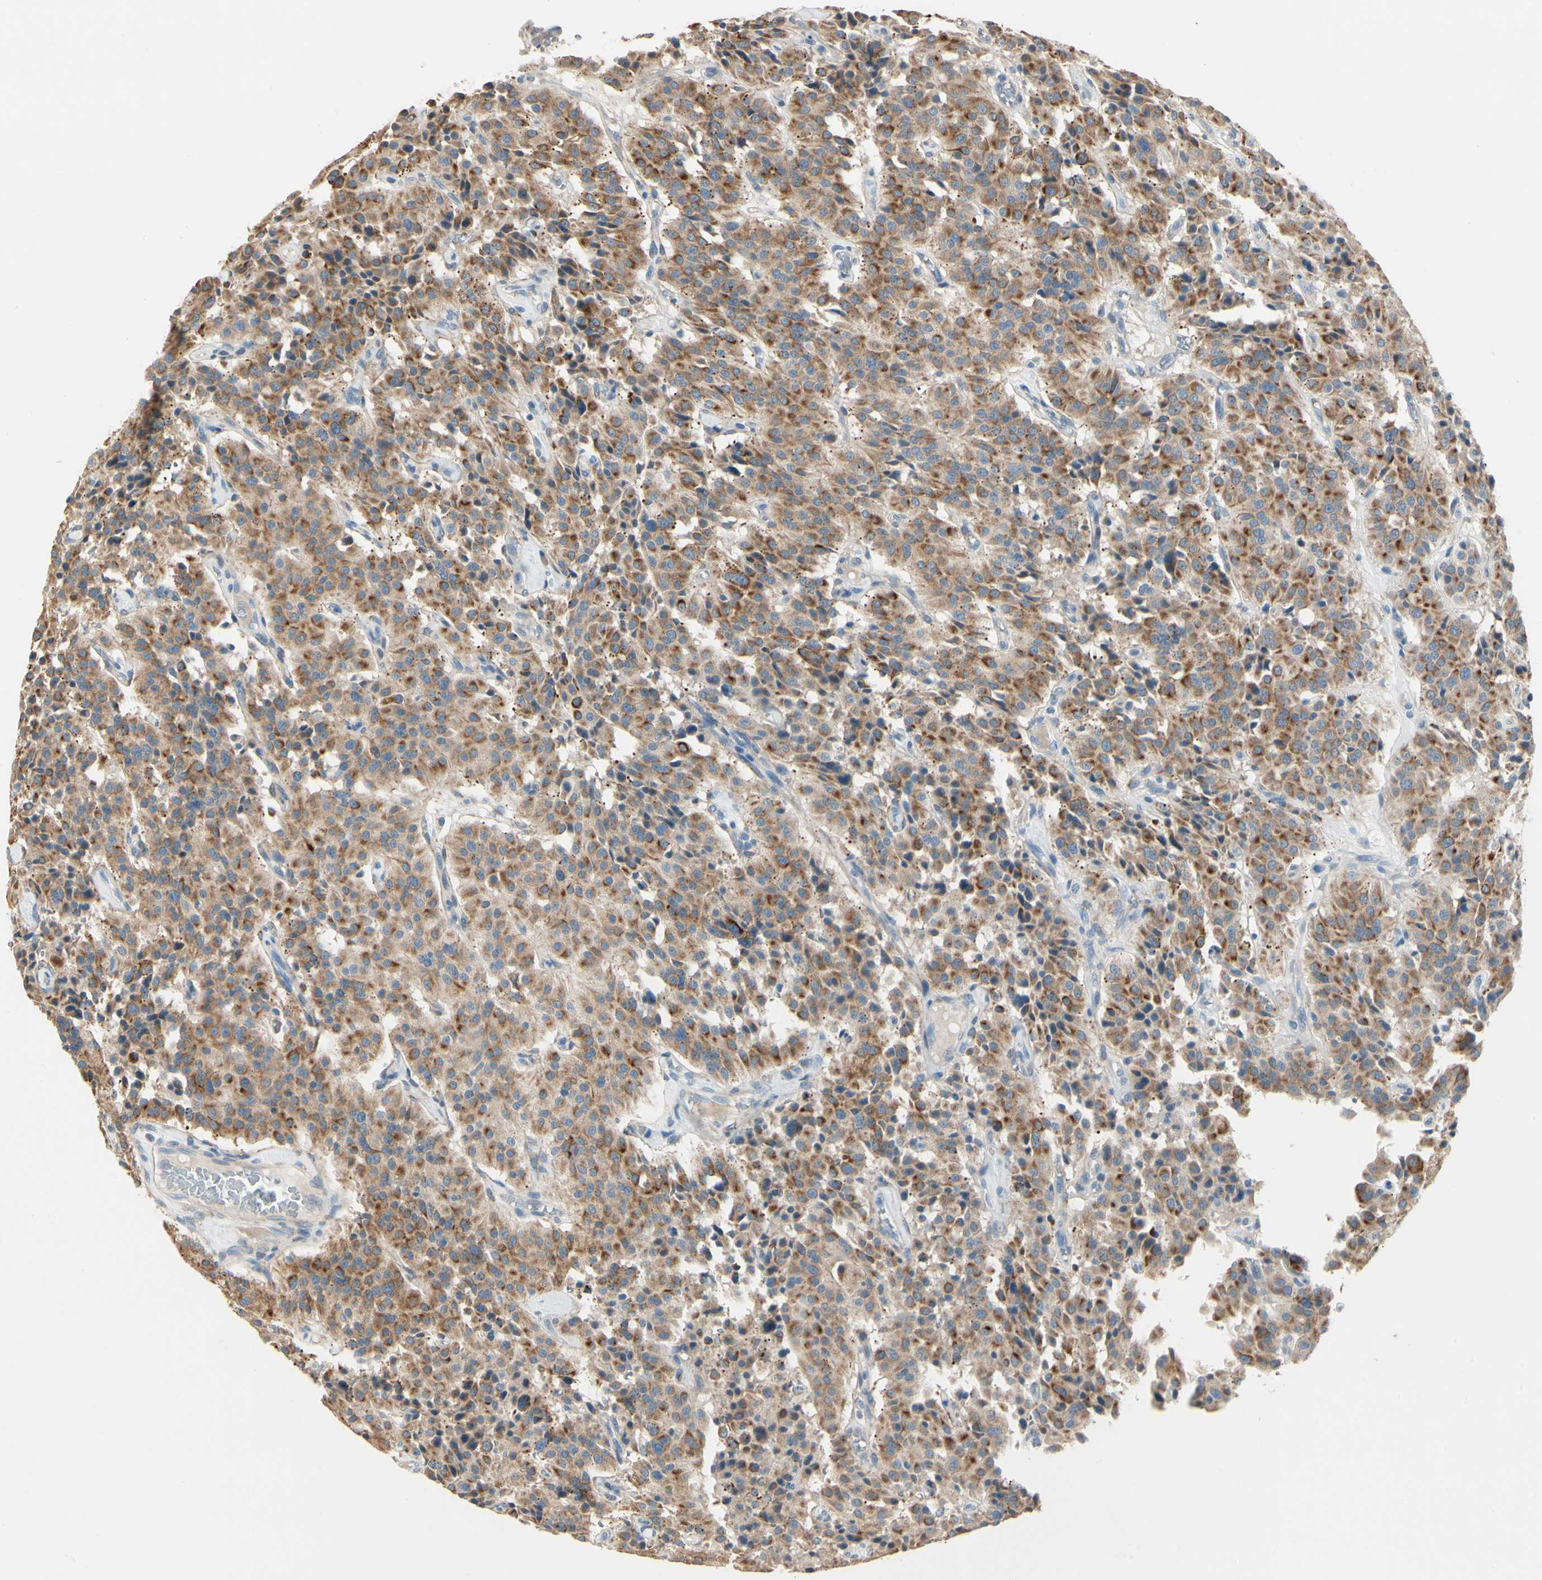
{"staining": {"intensity": "strong", "quantity": "25%-75%", "location": "cytoplasmic/membranous"}, "tissue": "carcinoid", "cell_type": "Tumor cells", "image_type": "cancer", "snomed": [{"axis": "morphology", "description": "Carcinoid, malignant, NOS"}, {"axis": "topography", "description": "Lung"}], "caption": "A histopathology image of carcinoid (malignant) stained for a protein displays strong cytoplasmic/membranous brown staining in tumor cells.", "gene": "DUSP12", "patient": {"sex": "male", "age": 30}}